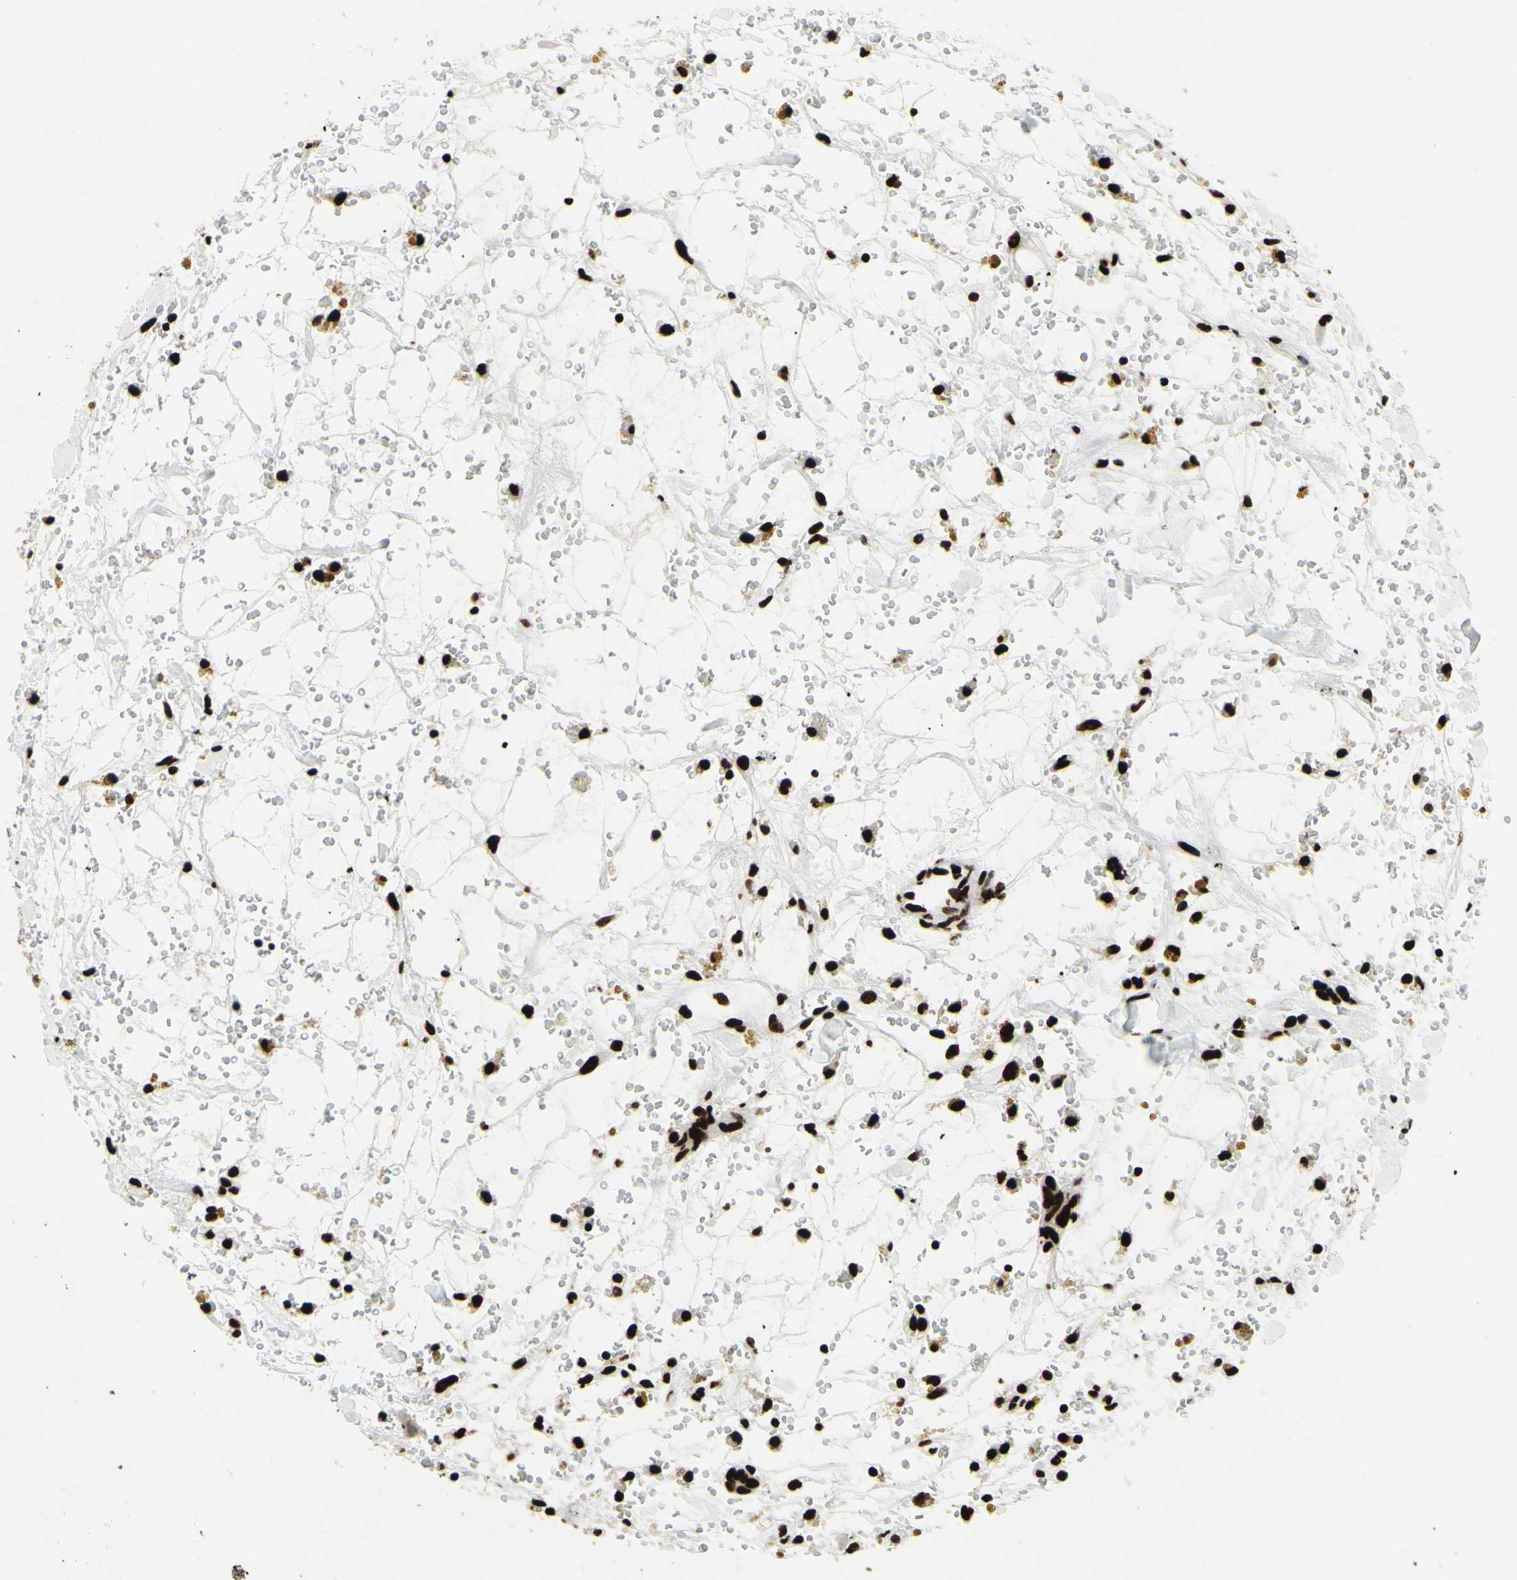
{"staining": {"intensity": "strong", "quantity": ">75%", "location": "nuclear"}, "tissue": "renal cancer", "cell_type": "Tumor cells", "image_type": "cancer", "snomed": [{"axis": "morphology", "description": "Adenocarcinoma, NOS"}, {"axis": "topography", "description": "Kidney"}], "caption": "Immunohistochemical staining of renal cancer demonstrates high levels of strong nuclear protein expression in approximately >75% of tumor cells. Using DAB (brown) and hematoxylin (blue) stains, captured at high magnification using brightfield microscopy.", "gene": "U2AF2", "patient": {"sex": "male", "age": 61}}